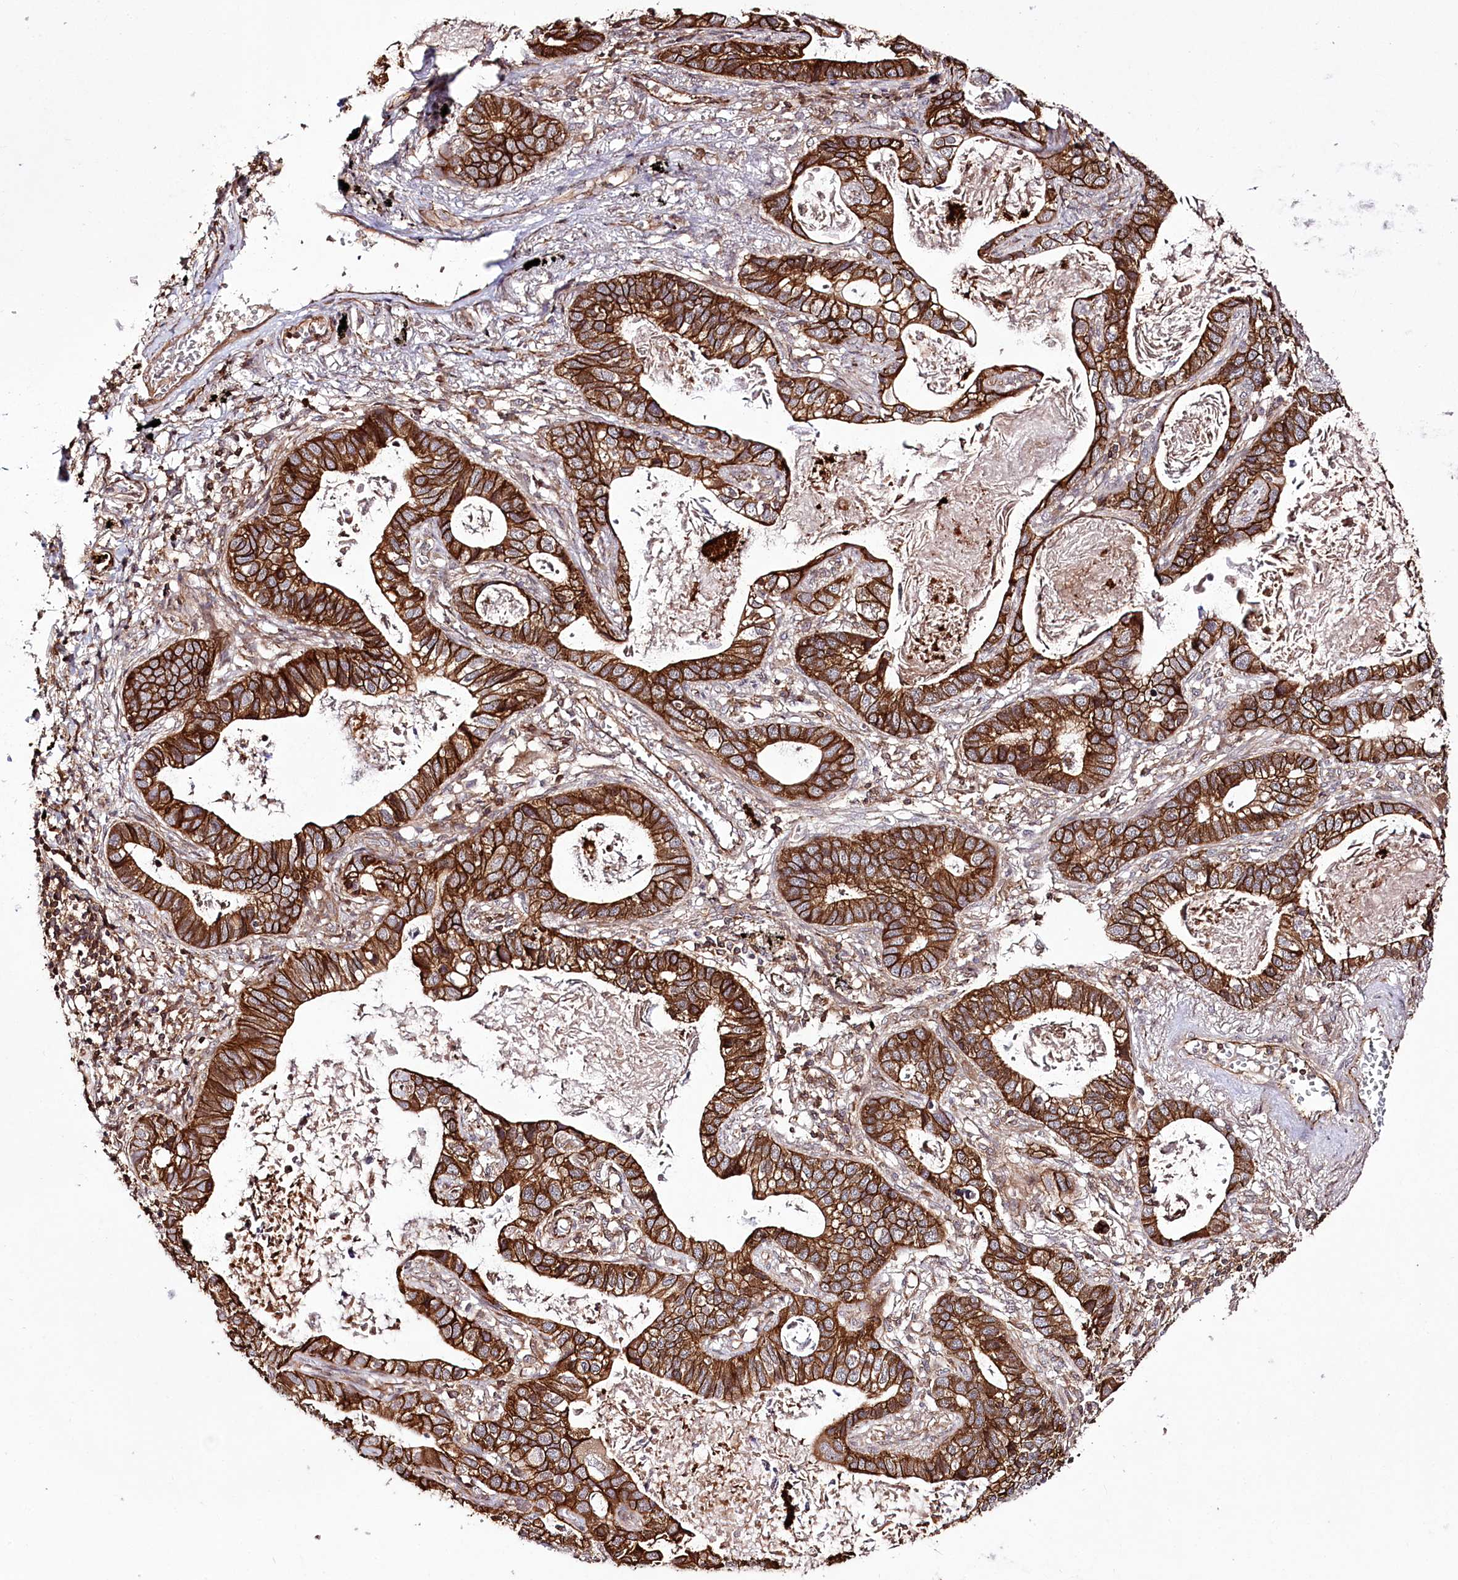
{"staining": {"intensity": "strong", "quantity": ">75%", "location": "cytoplasmic/membranous"}, "tissue": "lung cancer", "cell_type": "Tumor cells", "image_type": "cancer", "snomed": [{"axis": "morphology", "description": "Adenocarcinoma, NOS"}, {"axis": "topography", "description": "Lung"}], "caption": "There is high levels of strong cytoplasmic/membranous positivity in tumor cells of lung cancer, as demonstrated by immunohistochemical staining (brown color).", "gene": "DHX29", "patient": {"sex": "male", "age": 67}}